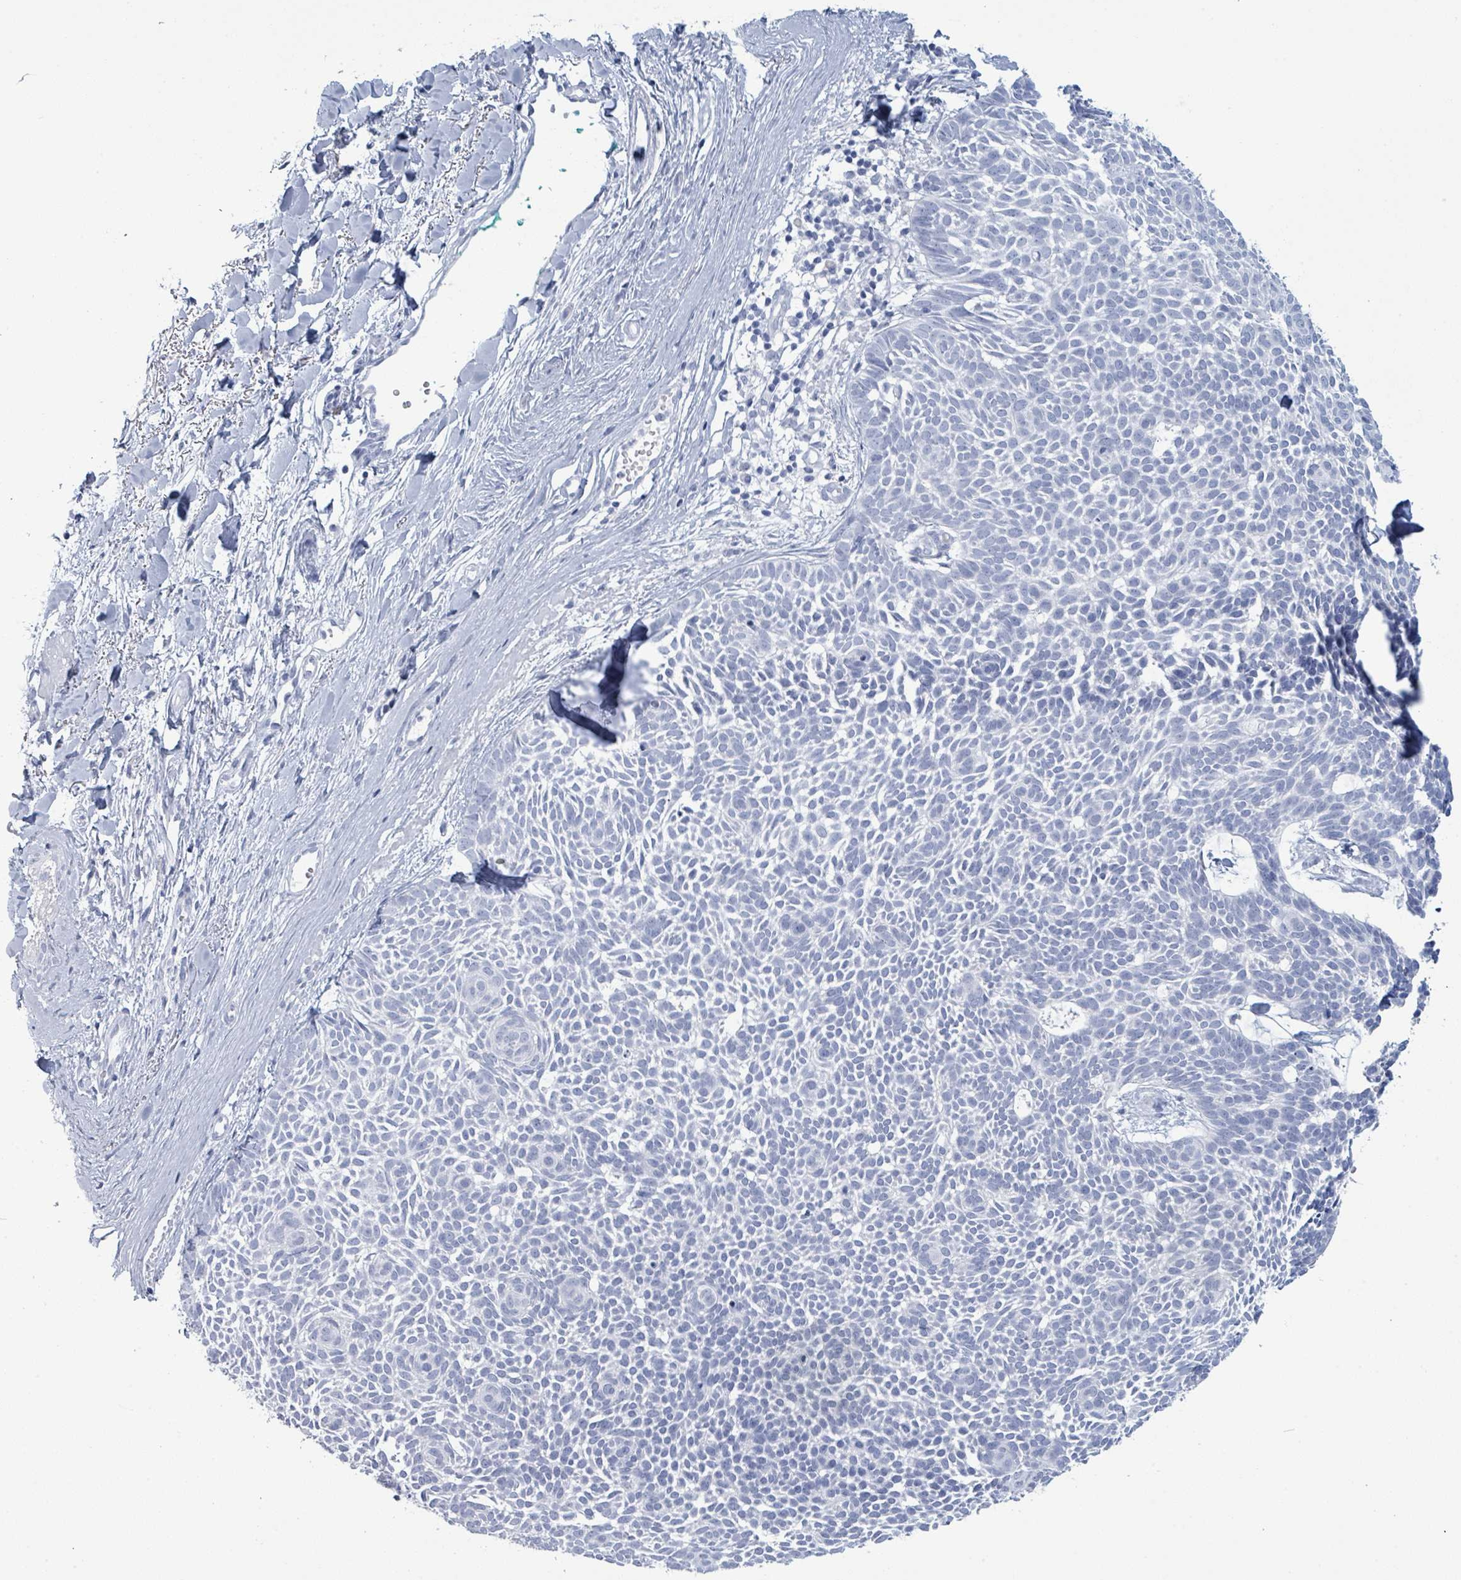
{"staining": {"intensity": "negative", "quantity": "none", "location": "none"}, "tissue": "skin cancer", "cell_type": "Tumor cells", "image_type": "cancer", "snomed": [{"axis": "morphology", "description": "Basal cell carcinoma"}, {"axis": "topography", "description": "Skin"}], "caption": "This is an immunohistochemistry histopathology image of skin basal cell carcinoma. There is no staining in tumor cells.", "gene": "PGA3", "patient": {"sex": "male", "age": 61}}